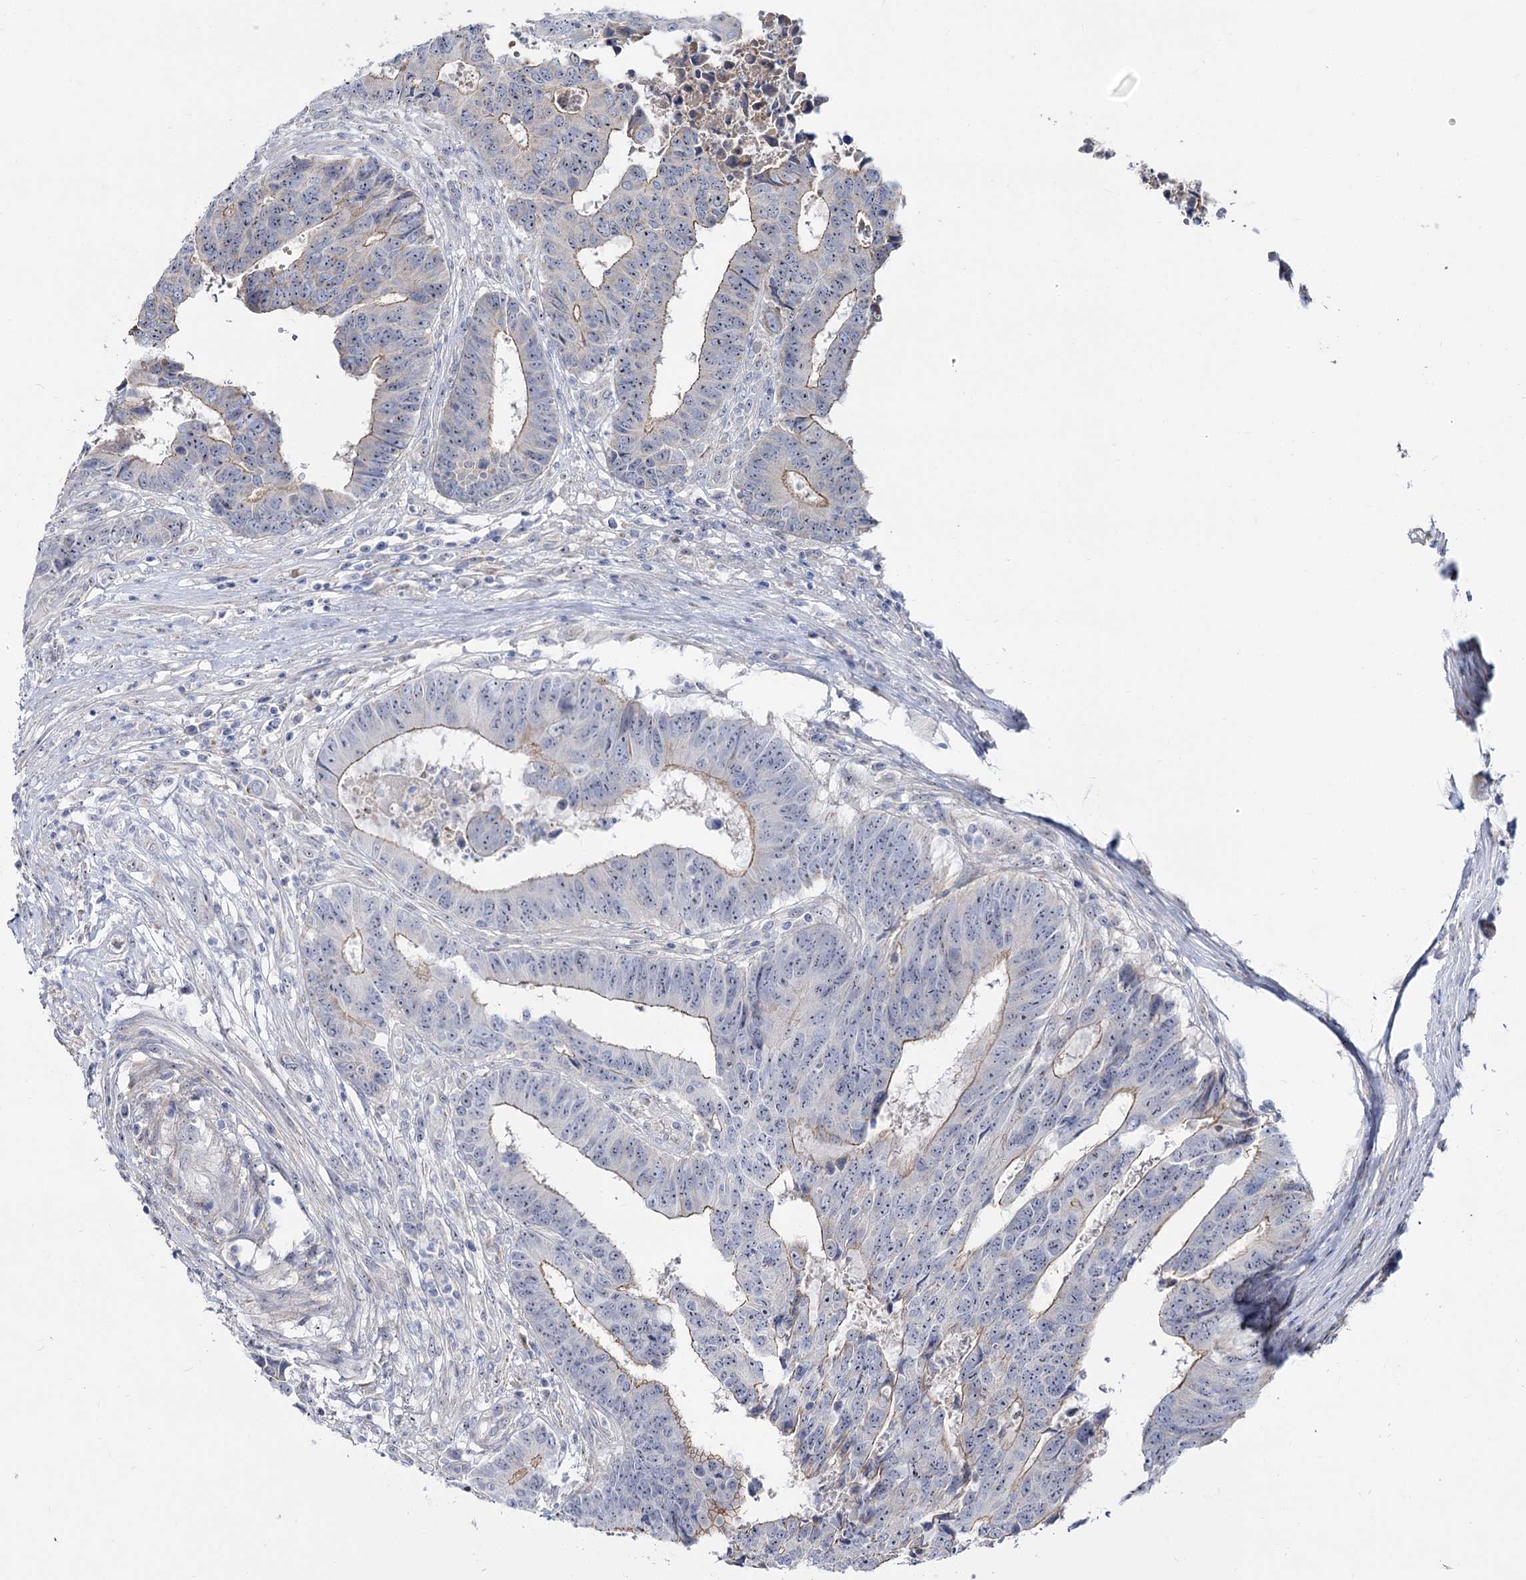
{"staining": {"intensity": "weak", "quantity": "25%-75%", "location": "cytoplasmic/membranous,nuclear"}, "tissue": "colorectal cancer", "cell_type": "Tumor cells", "image_type": "cancer", "snomed": [{"axis": "morphology", "description": "Adenocarcinoma, NOS"}, {"axis": "topography", "description": "Rectum"}], "caption": "Adenocarcinoma (colorectal) was stained to show a protein in brown. There is low levels of weak cytoplasmic/membranous and nuclear expression in approximately 25%-75% of tumor cells. (DAB = brown stain, brightfield microscopy at high magnification).", "gene": "SUOX", "patient": {"sex": "male", "age": 84}}